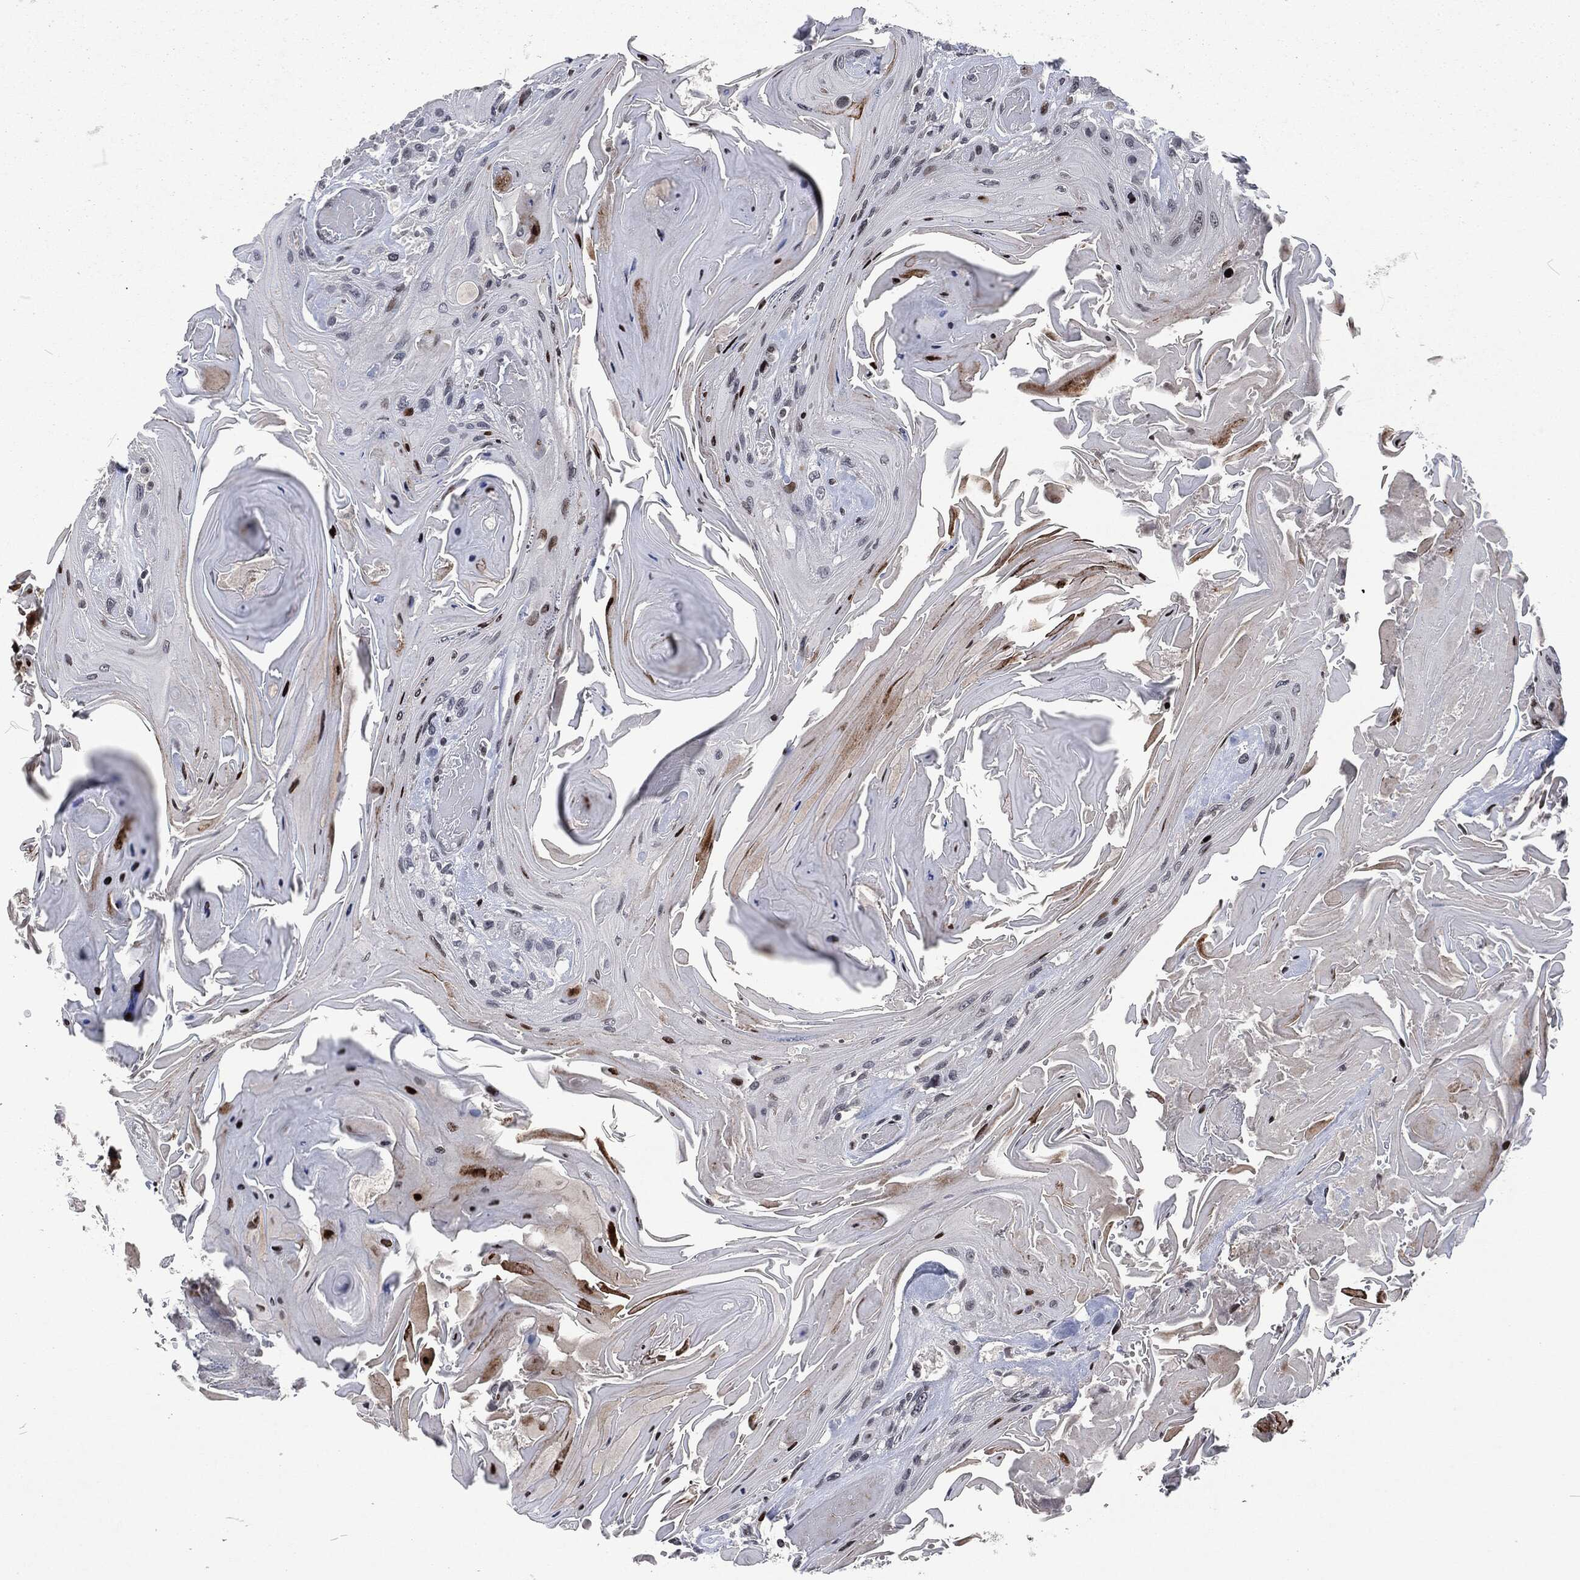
{"staining": {"intensity": "negative", "quantity": "none", "location": "none"}, "tissue": "head and neck cancer", "cell_type": "Tumor cells", "image_type": "cancer", "snomed": [{"axis": "morphology", "description": "Squamous cell carcinoma, NOS"}, {"axis": "topography", "description": "Head-Neck"}], "caption": "An immunohistochemistry (IHC) photomicrograph of head and neck cancer (squamous cell carcinoma) is shown. There is no staining in tumor cells of head and neck cancer (squamous cell carcinoma).", "gene": "EGFR", "patient": {"sex": "female", "age": 59}}